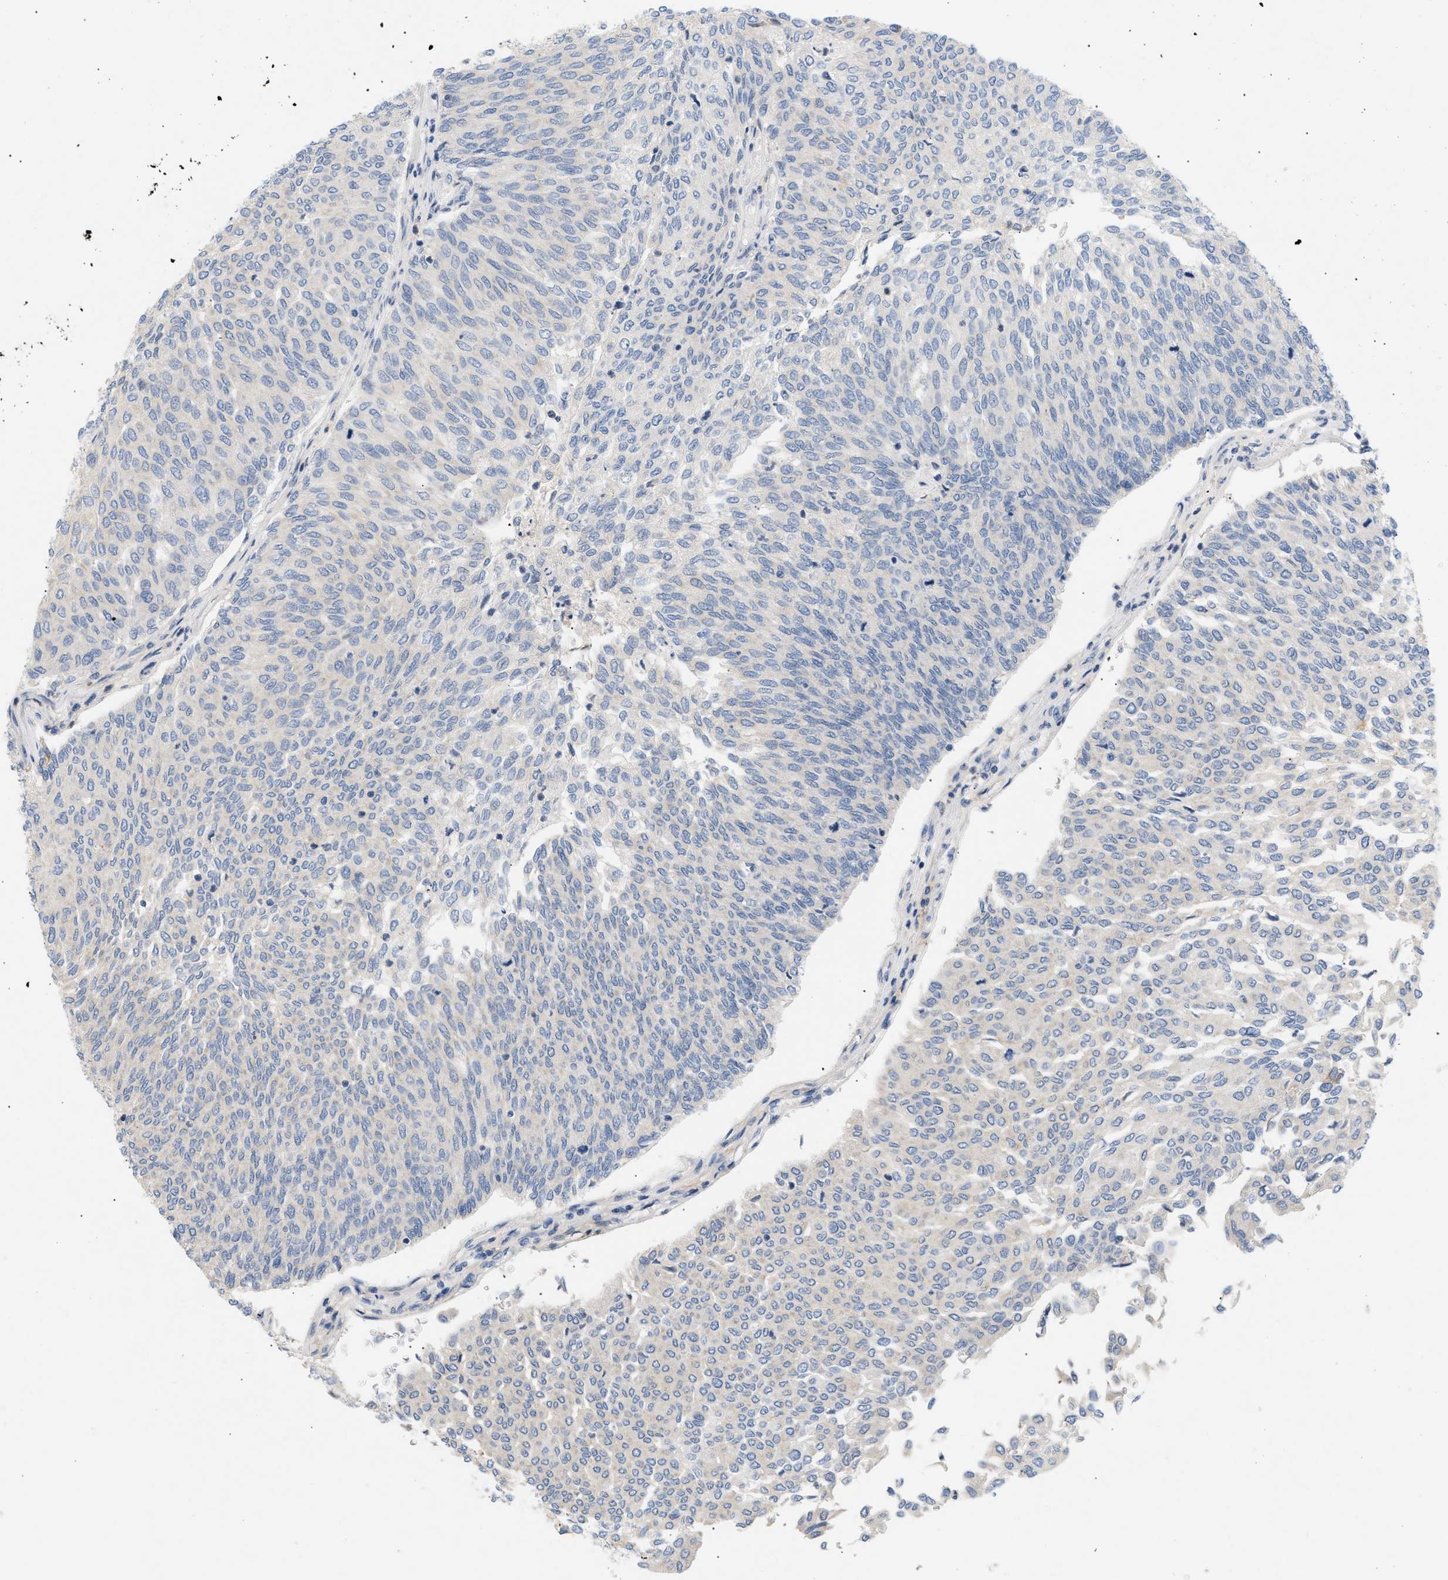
{"staining": {"intensity": "negative", "quantity": "none", "location": "none"}, "tissue": "urothelial cancer", "cell_type": "Tumor cells", "image_type": "cancer", "snomed": [{"axis": "morphology", "description": "Urothelial carcinoma, Low grade"}, {"axis": "topography", "description": "Urinary bladder"}], "caption": "DAB immunohistochemical staining of human low-grade urothelial carcinoma shows no significant expression in tumor cells.", "gene": "FARS2", "patient": {"sex": "female", "age": 79}}